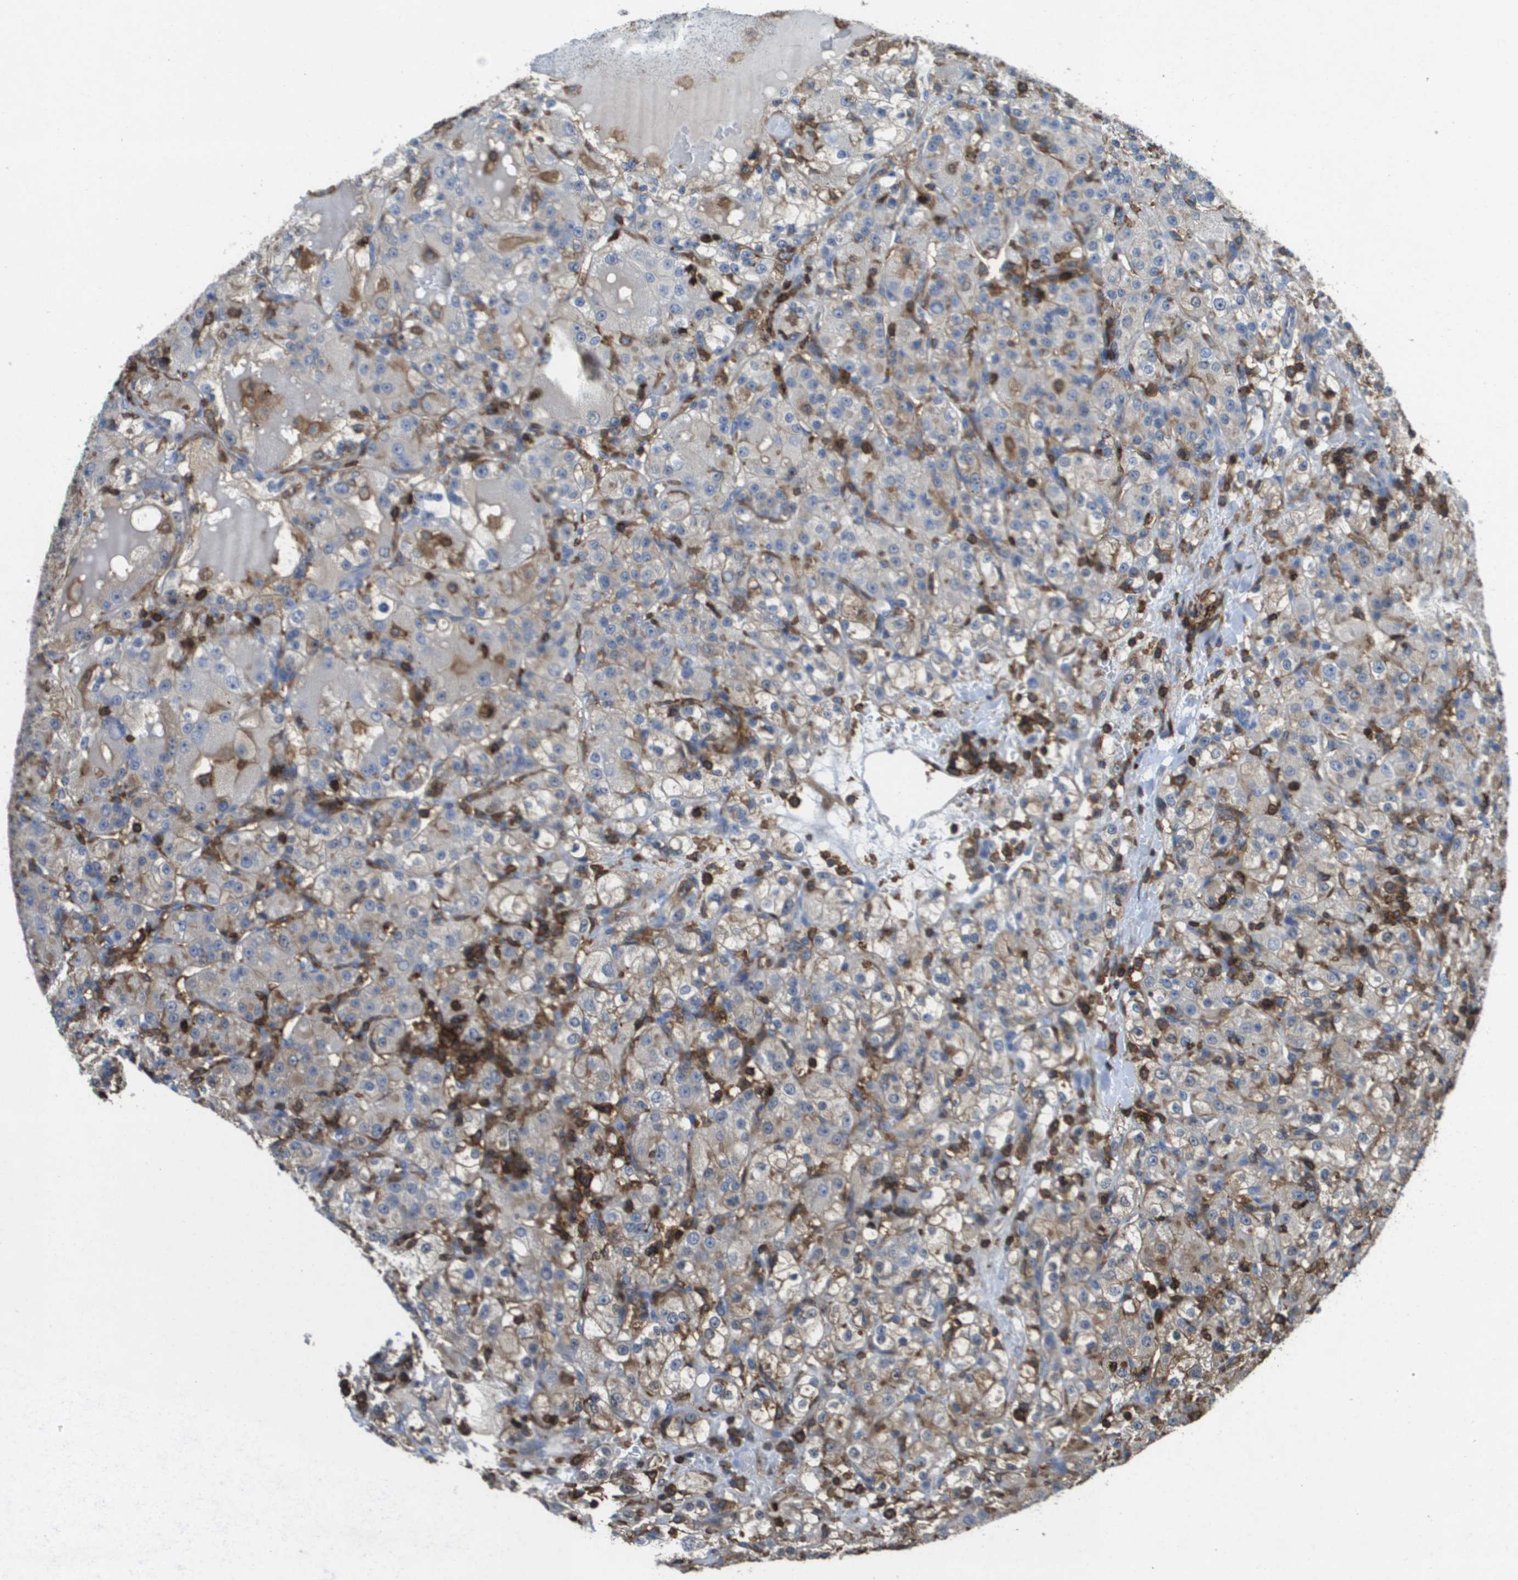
{"staining": {"intensity": "weak", "quantity": "<25%", "location": "cytoplasmic/membranous"}, "tissue": "renal cancer", "cell_type": "Tumor cells", "image_type": "cancer", "snomed": [{"axis": "morphology", "description": "Normal tissue, NOS"}, {"axis": "morphology", "description": "Adenocarcinoma, NOS"}, {"axis": "topography", "description": "Kidney"}], "caption": "IHC photomicrograph of human adenocarcinoma (renal) stained for a protein (brown), which reveals no positivity in tumor cells.", "gene": "PASK", "patient": {"sex": "male", "age": 61}}